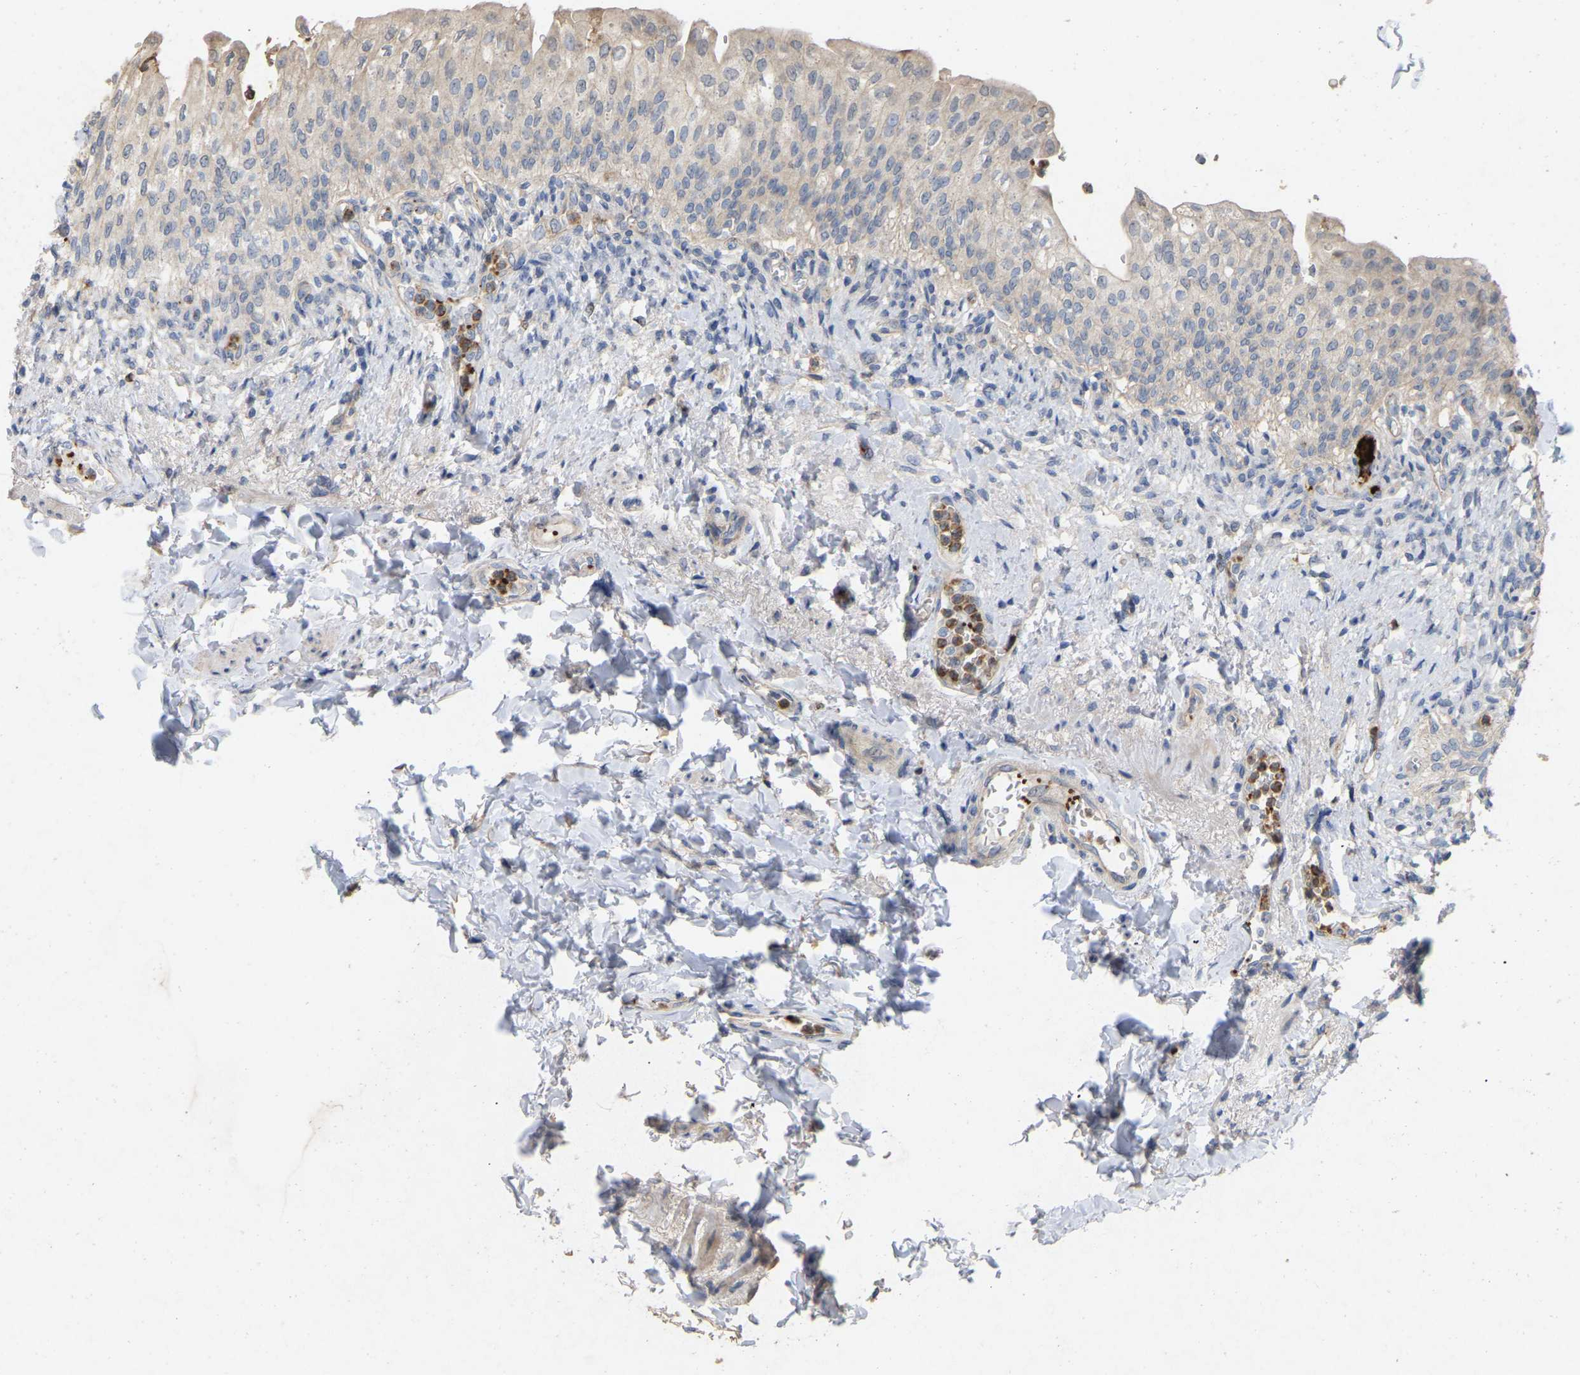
{"staining": {"intensity": "negative", "quantity": "none", "location": "none"}, "tissue": "urinary bladder", "cell_type": "Urothelial cells", "image_type": "normal", "snomed": [{"axis": "morphology", "description": "Normal tissue, NOS"}, {"axis": "topography", "description": "Urinary bladder"}], "caption": "An image of urinary bladder stained for a protein displays no brown staining in urothelial cells. (DAB (3,3'-diaminobenzidine) immunohistochemistry (IHC), high magnification).", "gene": "RHEB", "patient": {"sex": "female", "age": 60}}